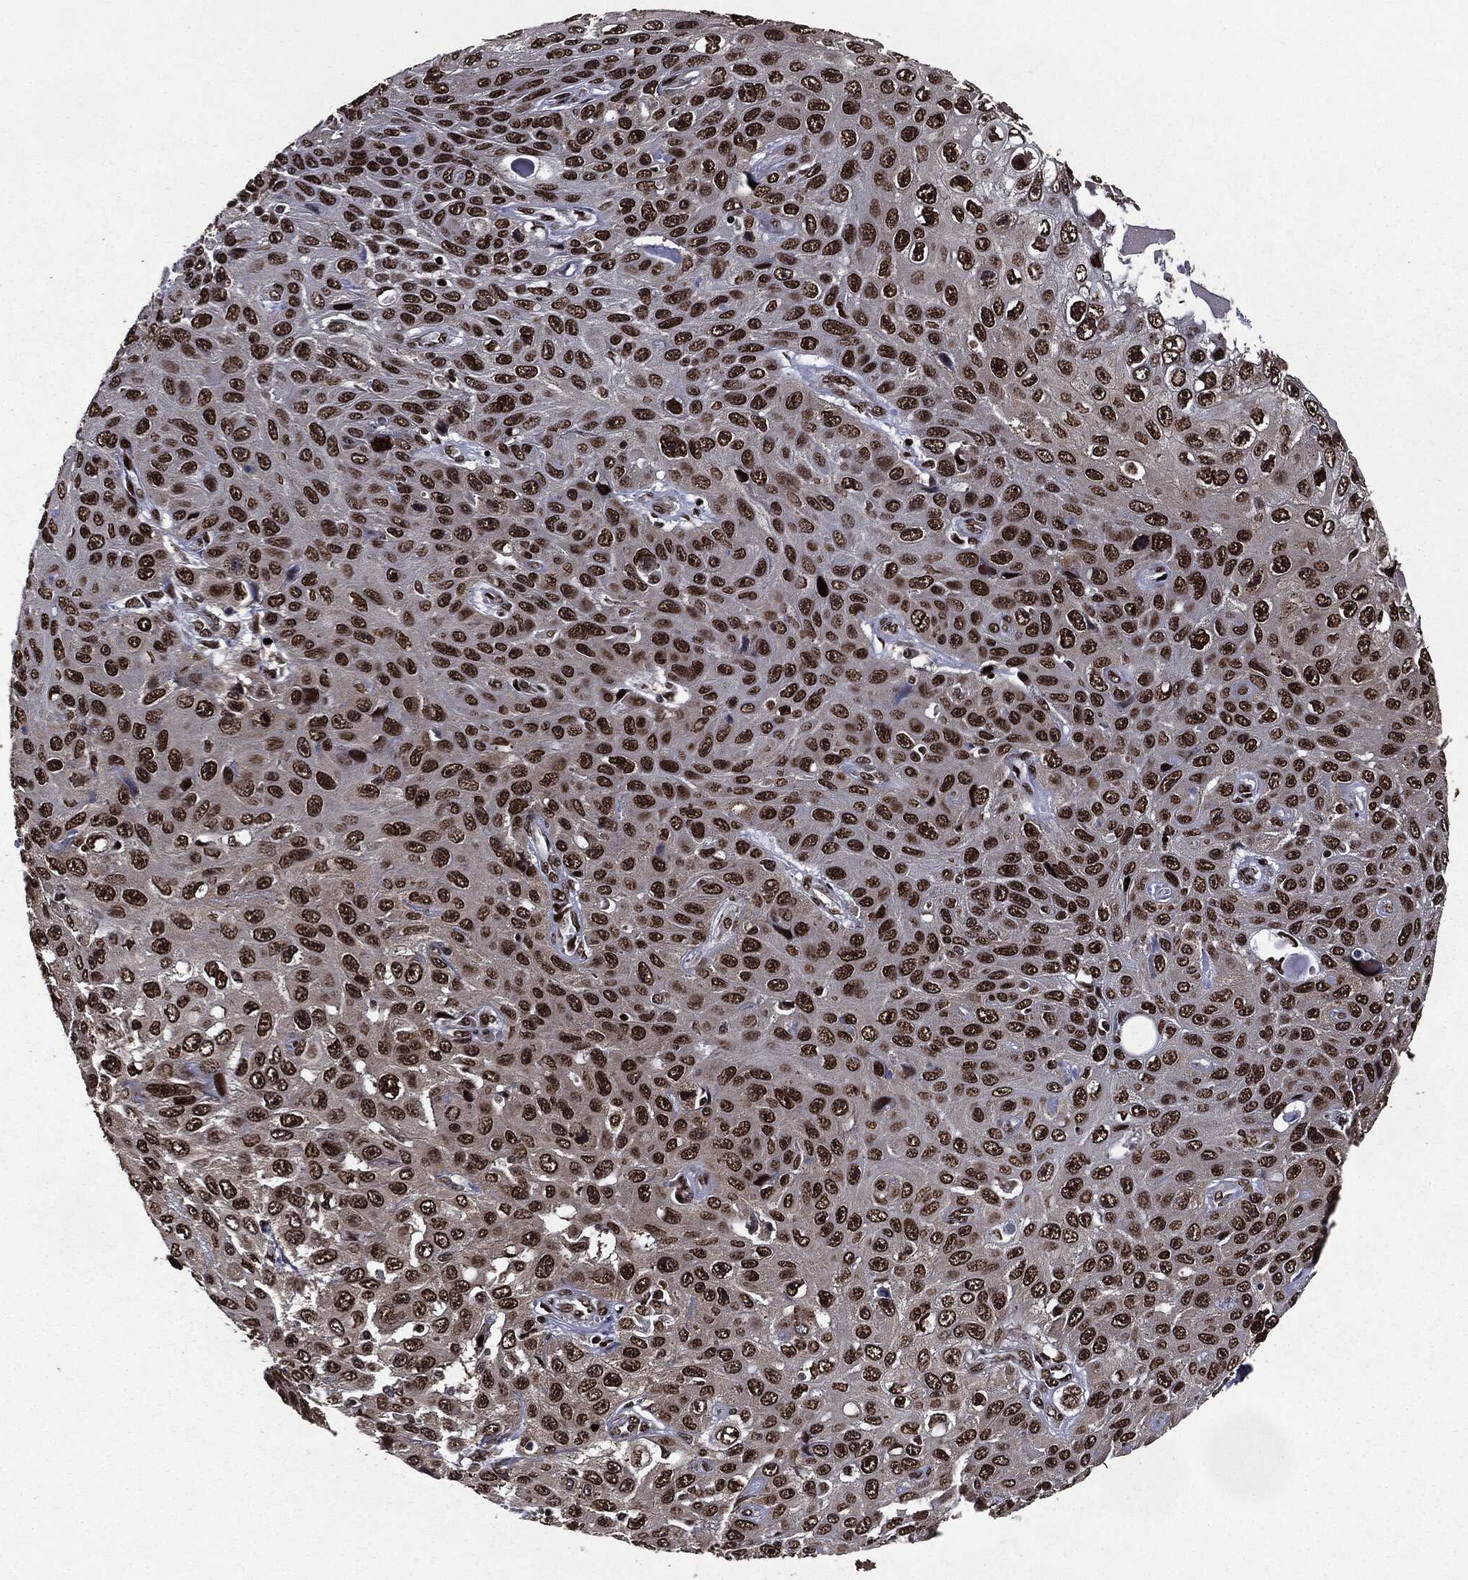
{"staining": {"intensity": "strong", "quantity": ">75%", "location": "nuclear"}, "tissue": "skin cancer", "cell_type": "Tumor cells", "image_type": "cancer", "snomed": [{"axis": "morphology", "description": "Squamous cell carcinoma, NOS"}, {"axis": "topography", "description": "Skin"}], "caption": "Squamous cell carcinoma (skin) stained for a protein shows strong nuclear positivity in tumor cells.", "gene": "DVL2", "patient": {"sex": "male", "age": 82}}